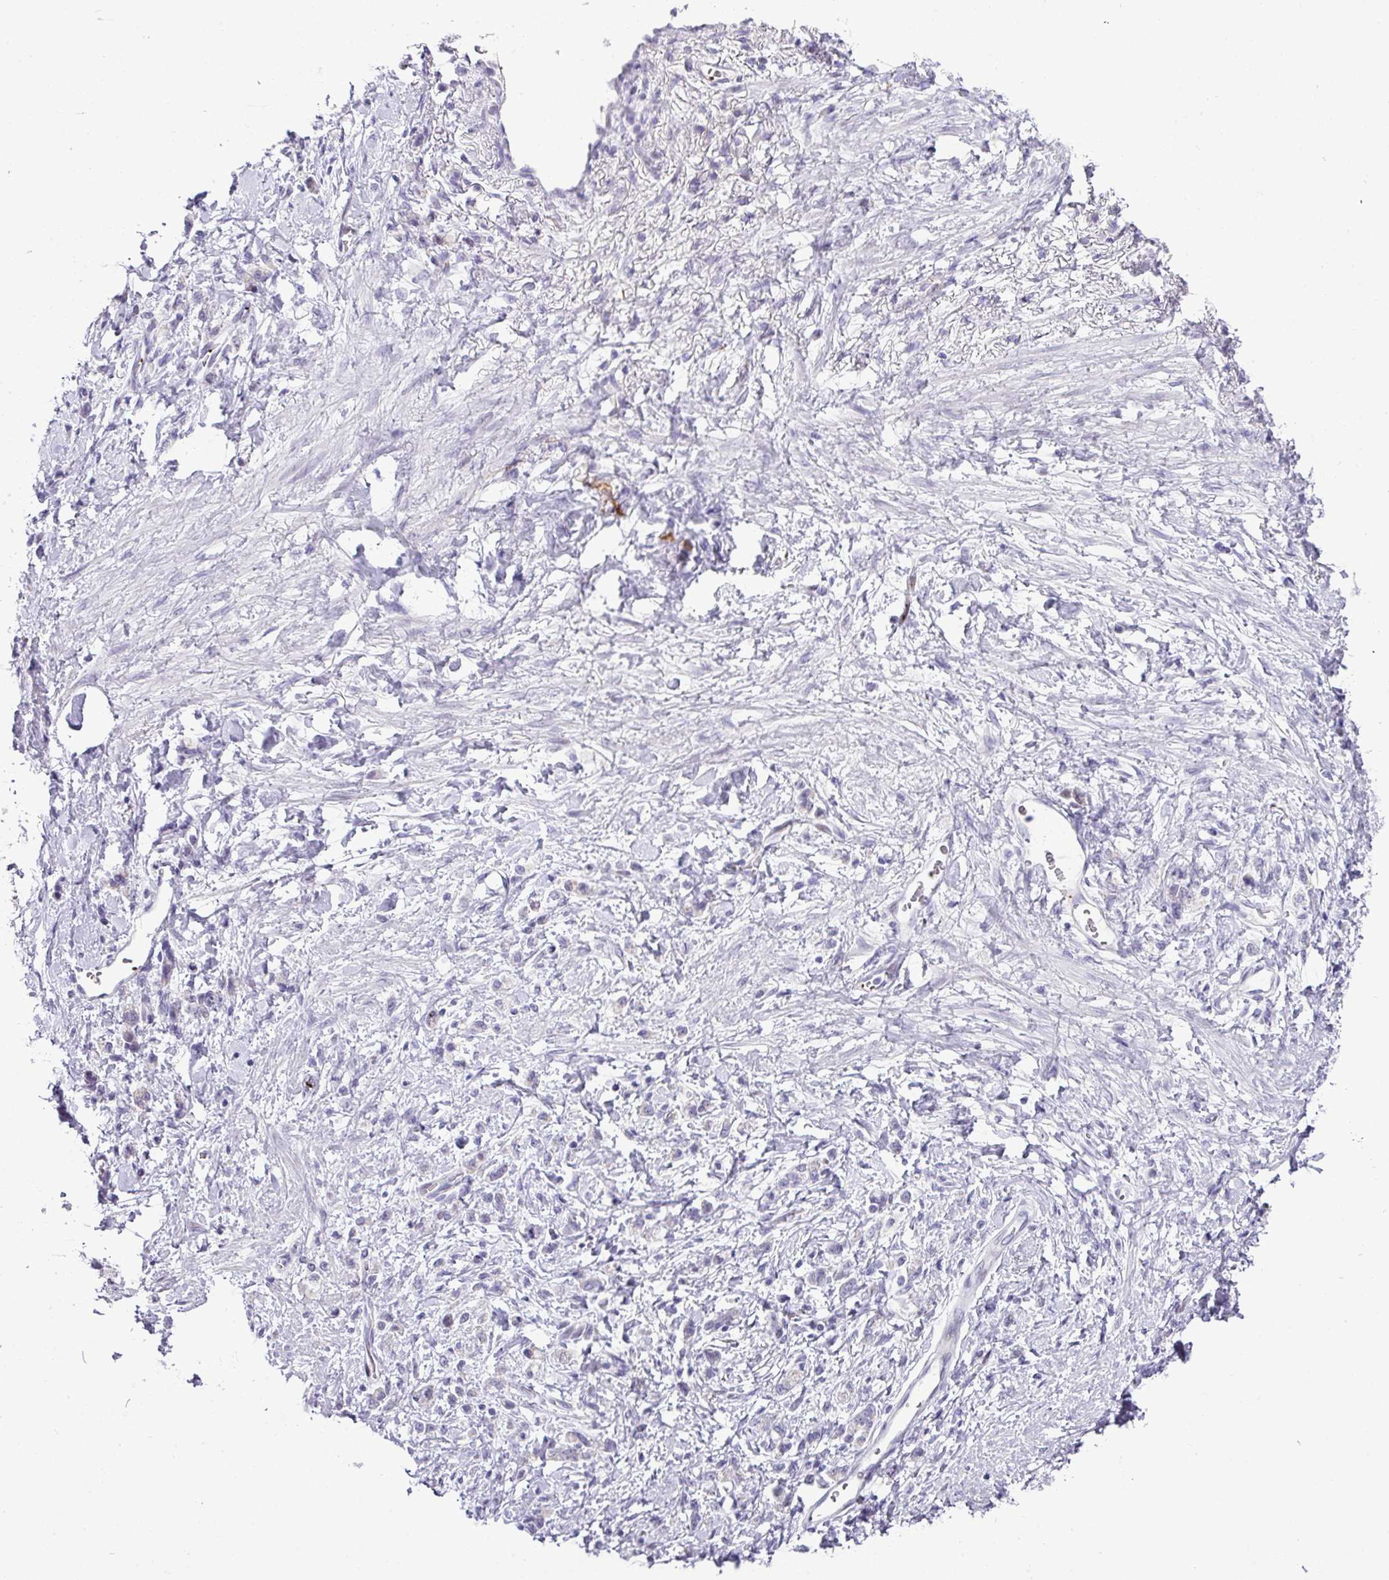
{"staining": {"intensity": "negative", "quantity": "none", "location": "none"}, "tissue": "stomach cancer", "cell_type": "Tumor cells", "image_type": "cancer", "snomed": [{"axis": "morphology", "description": "Adenocarcinoma, NOS"}, {"axis": "topography", "description": "Stomach"}], "caption": "This is an IHC micrograph of stomach cancer (adenocarcinoma). There is no expression in tumor cells.", "gene": "CMTM5", "patient": {"sex": "male", "age": 77}}